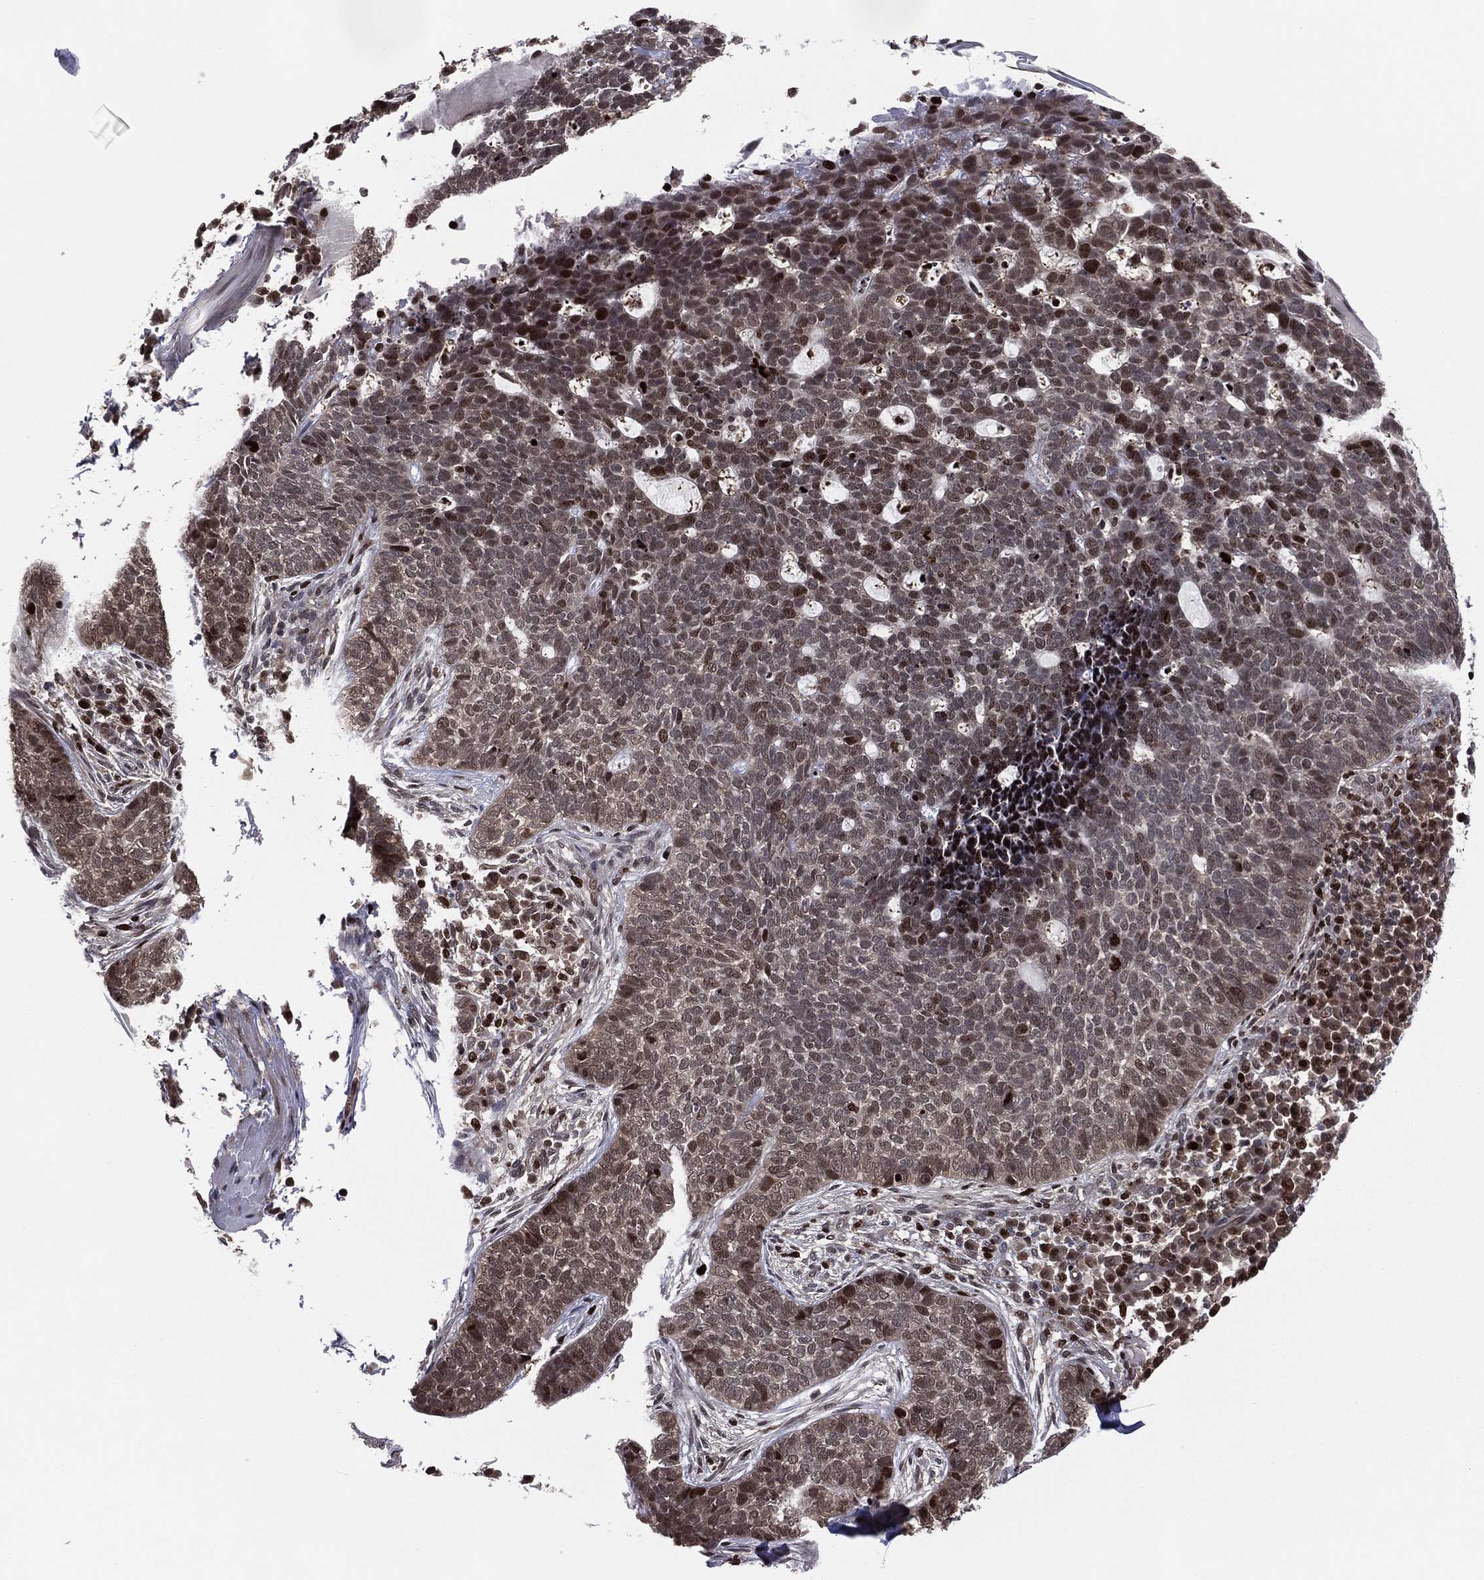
{"staining": {"intensity": "moderate", "quantity": ">75%", "location": "cytoplasmic/membranous,nuclear"}, "tissue": "skin cancer", "cell_type": "Tumor cells", "image_type": "cancer", "snomed": [{"axis": "morphology", "description": "Basal cell carcinoma"}, {"axis": "topography", "description": "Skin"}], "caption": "DAB (3,3'-diaminobenzidine) immunohistochemical staining of skin basal cell carcinoma reveals moderate cytoplasmic/membranous and nuclear protein positivity in approximately >75% of tumor cells.", "gene": "PSMA1", "patient": {"sex": "female", "age": 69}}